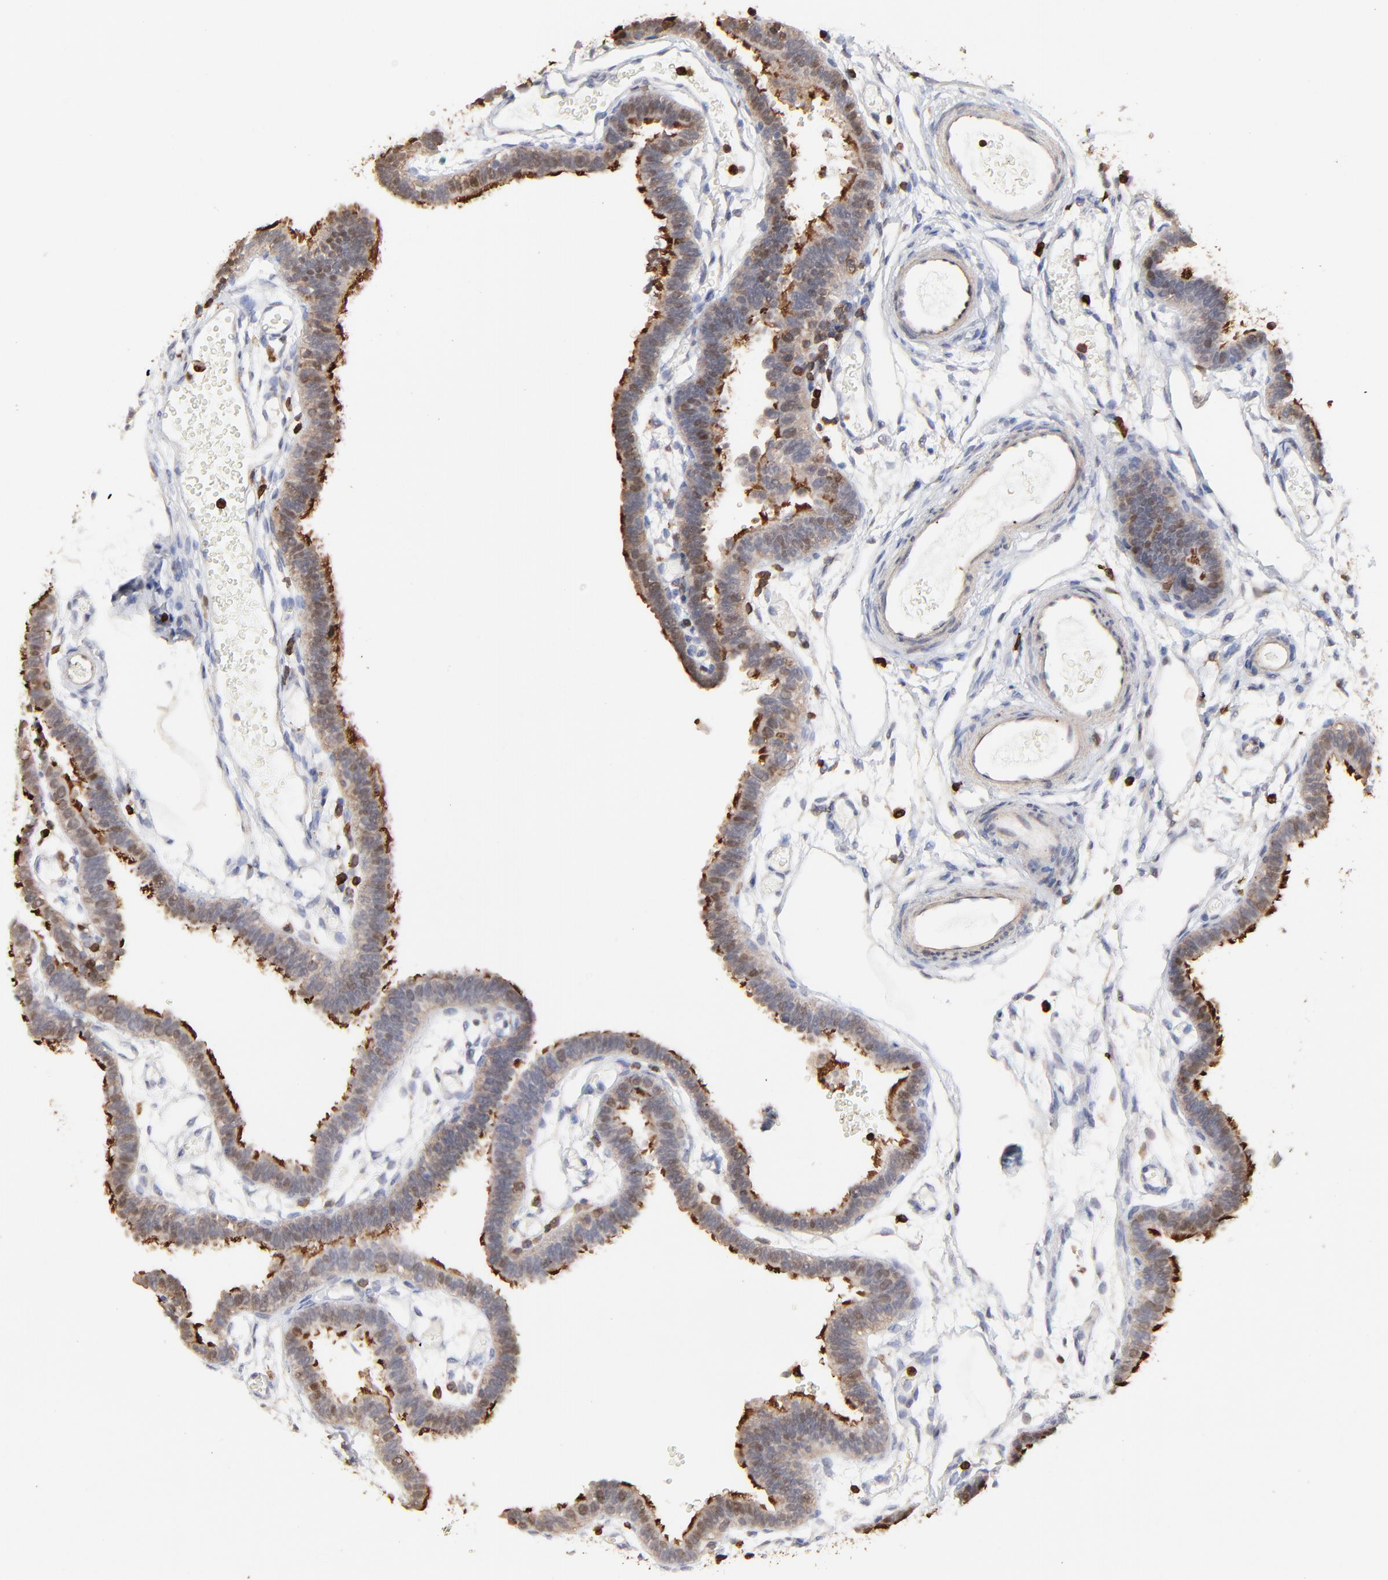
{"staining": {"intensity": "strong", "quantity": "<25%", "location": "cytoplasmic/membranous,nuclear"}, "tissue": "fallopian tube", "cell_type": "Glandular cells", "image_type": "normal", "snomed": [{"axis": "morphology", "description": "Normal tissue, NOS"}, {"axis": "topography", "description": "Fallopian tube"}], "caption": "Fallopian tube stained for a protein (brown) shows strong cytoplasmic/membranous,nuclear positive expression in approximately <25% of glandular cells.", "gene": "SLC6A14", "patient": {"sex": "female", "age": 29}}